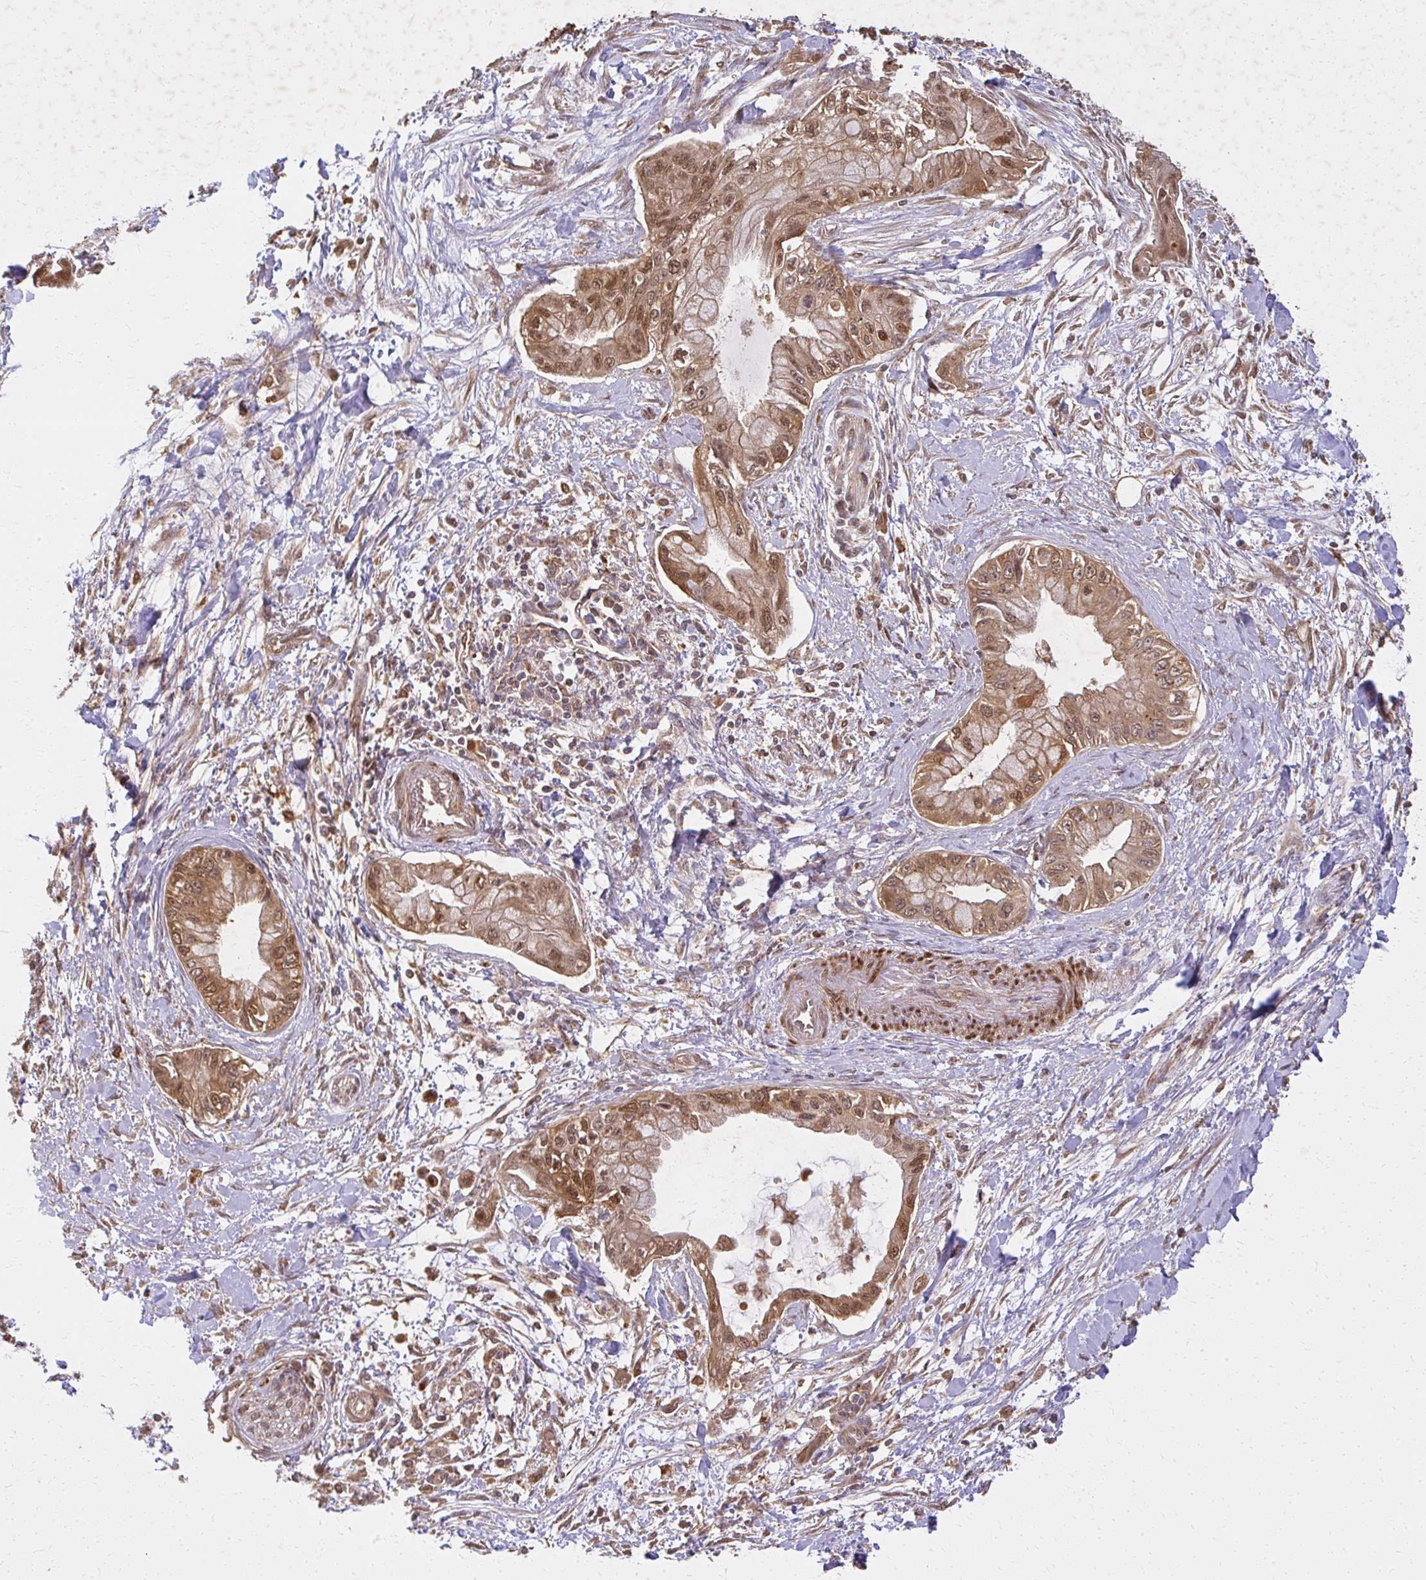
{"staining": {"intensity": "moderate", "quantity": ">75%", "location": "cytoplasmic/membranous,nuclear"}, "tissue": "pancreatic cancer", "cell_type": "Tumor cells", "image_type": "cancer", "snomed": [{"axis": "morphology", "description": "Adenocarcinoma, NOS"}, {"axis": "topography", "description": "Pancreas"}], "caption": "This image exhibits pancreatic adenocarcinoma stained with immunohistochemistry (IHC) to label a protein in brown. The cytoplasmic/membranous and nuclear of tumor cells show moderate positivity for the protein. Nuclei are counter-stained blue.", "gene": "LARS2", "patient": {"sex": "male", "age": 48}}